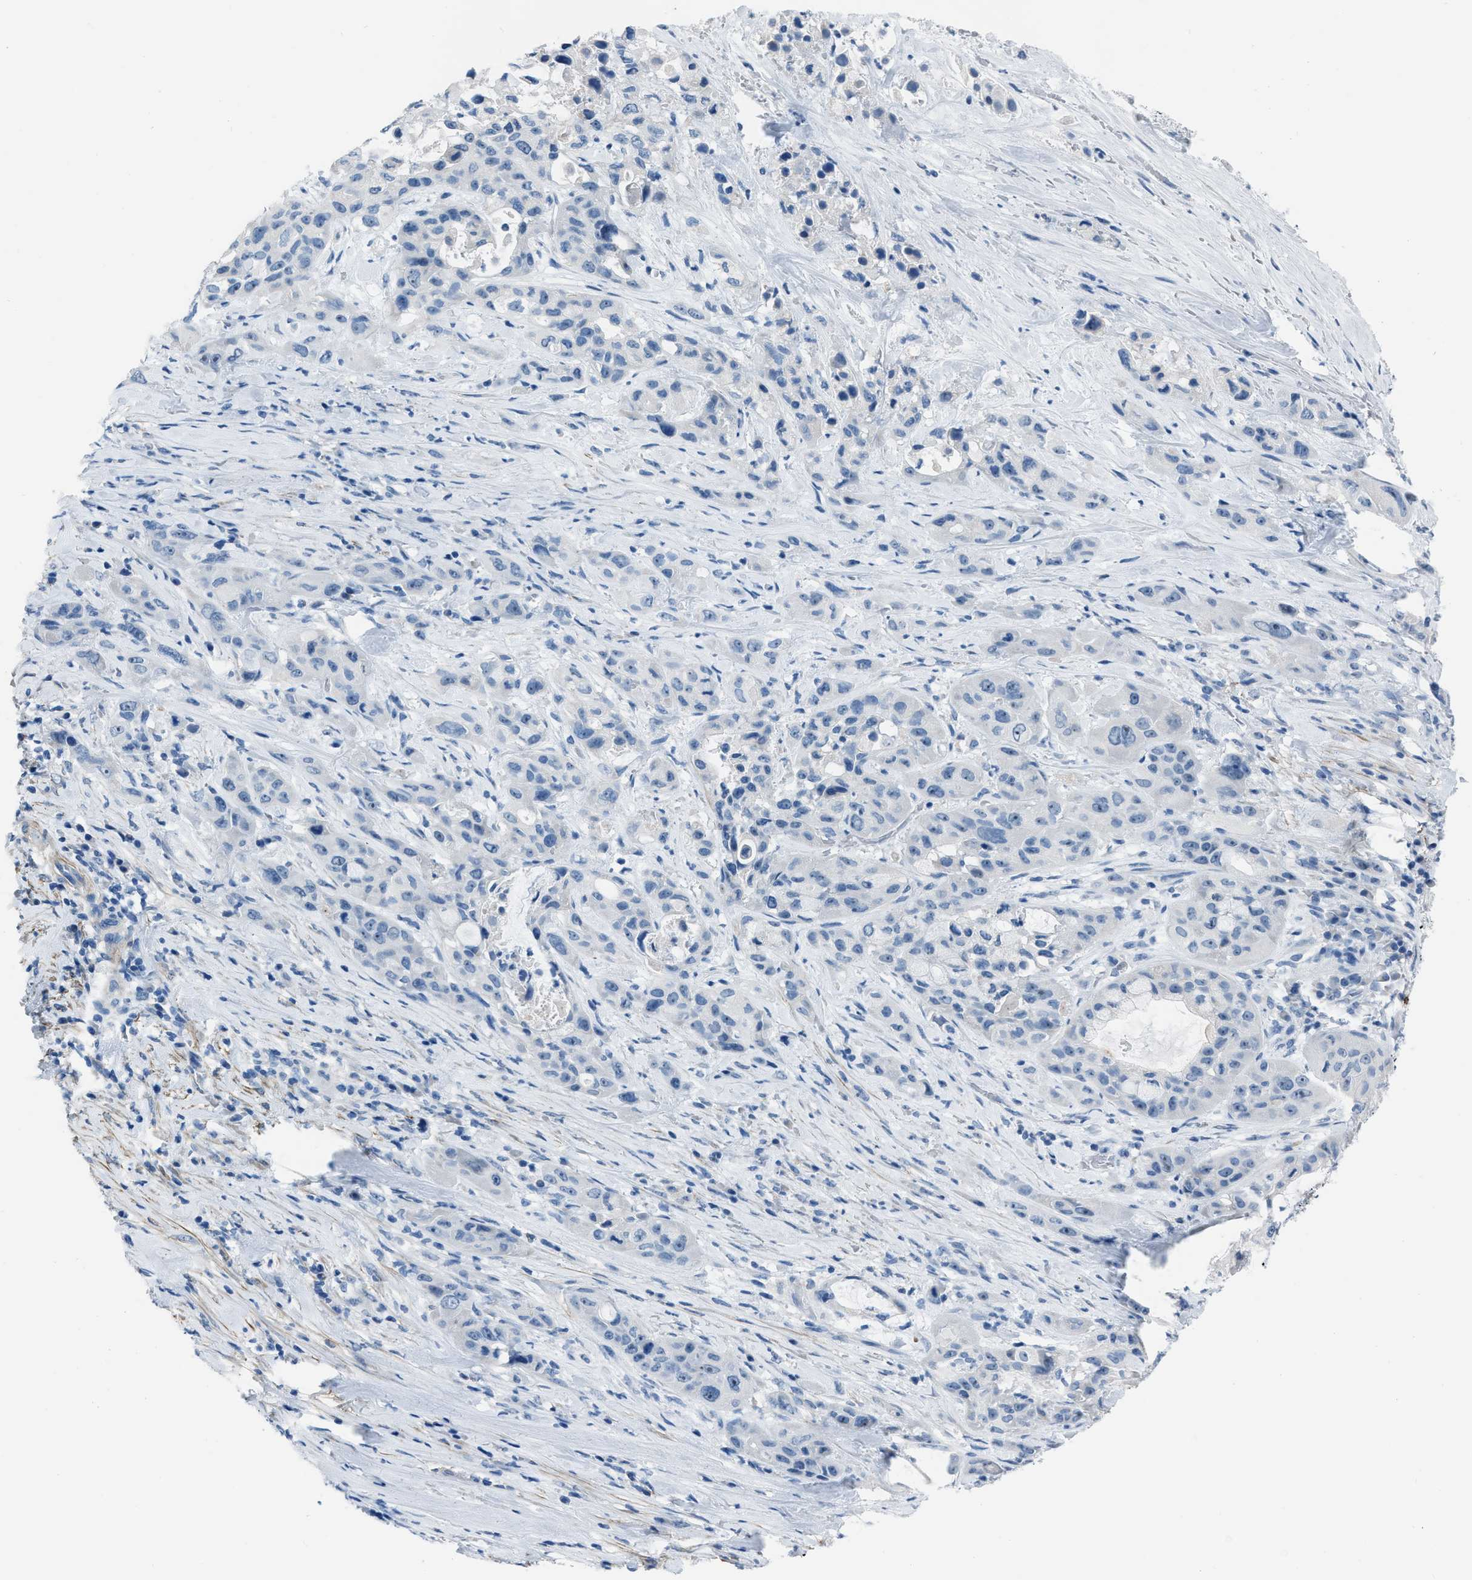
{"staining": {"intensity": "negative", "quantity": "none", "location": "none"}, "tissue": "pancreatic cancer", "cell_type": "Tumor cells", "image_type": "cancer", "snomed": [{"axis": "morphology", "description": "Adenocarcinoma, NOS"}, {"axis": "topography", "description": "Pancreas"}], "caption": "An IHC micrograph of pancreatic cancer is shown. There is no staining in tumor cells of pancreatic cancer. Nuclei are stained in blue.", "gene": "SPATC1L", "patient": {"sex": "male", "age": 53}}